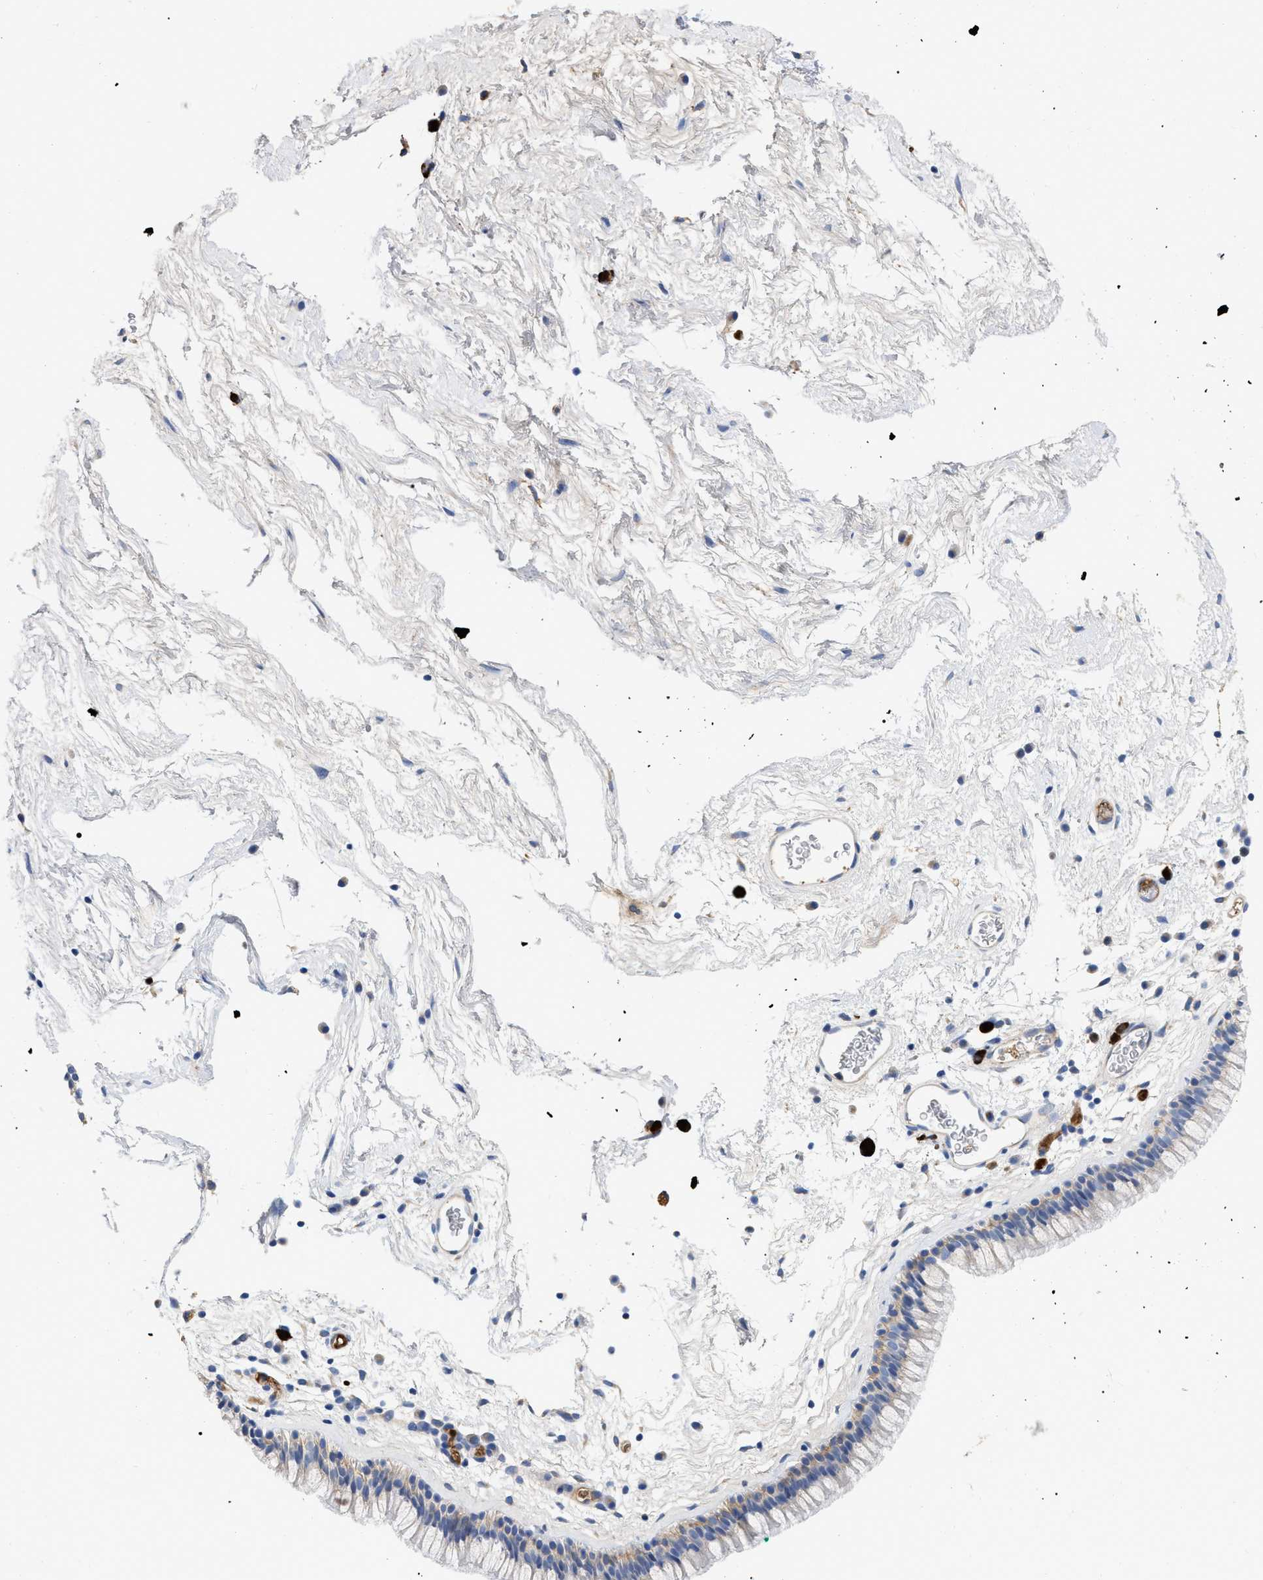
{"staining": {"intensity": "weak", "quantity": "<25%", "location": "cytoplasmic/membranous"}, "tissue": "nasopharynx", "cell_type": "Respiratory epithelial cells", "image_type": "normal", "snomed": [{"axis": "morphology", "description": "Normal tissue, NOS"}, {"axis": "morphology", "description": "Inflammation, NOS"}, {"axis": "topography", "description": "Nasopharynx"}], "caption": "Respiratory epithelial cells are negative for protein expression in unremarkable human nasopharynx. (IHC, brightfield microscopy, high magnification).", "gene": "IGHV5", "patient": {"sex": "male", "age": 48}}